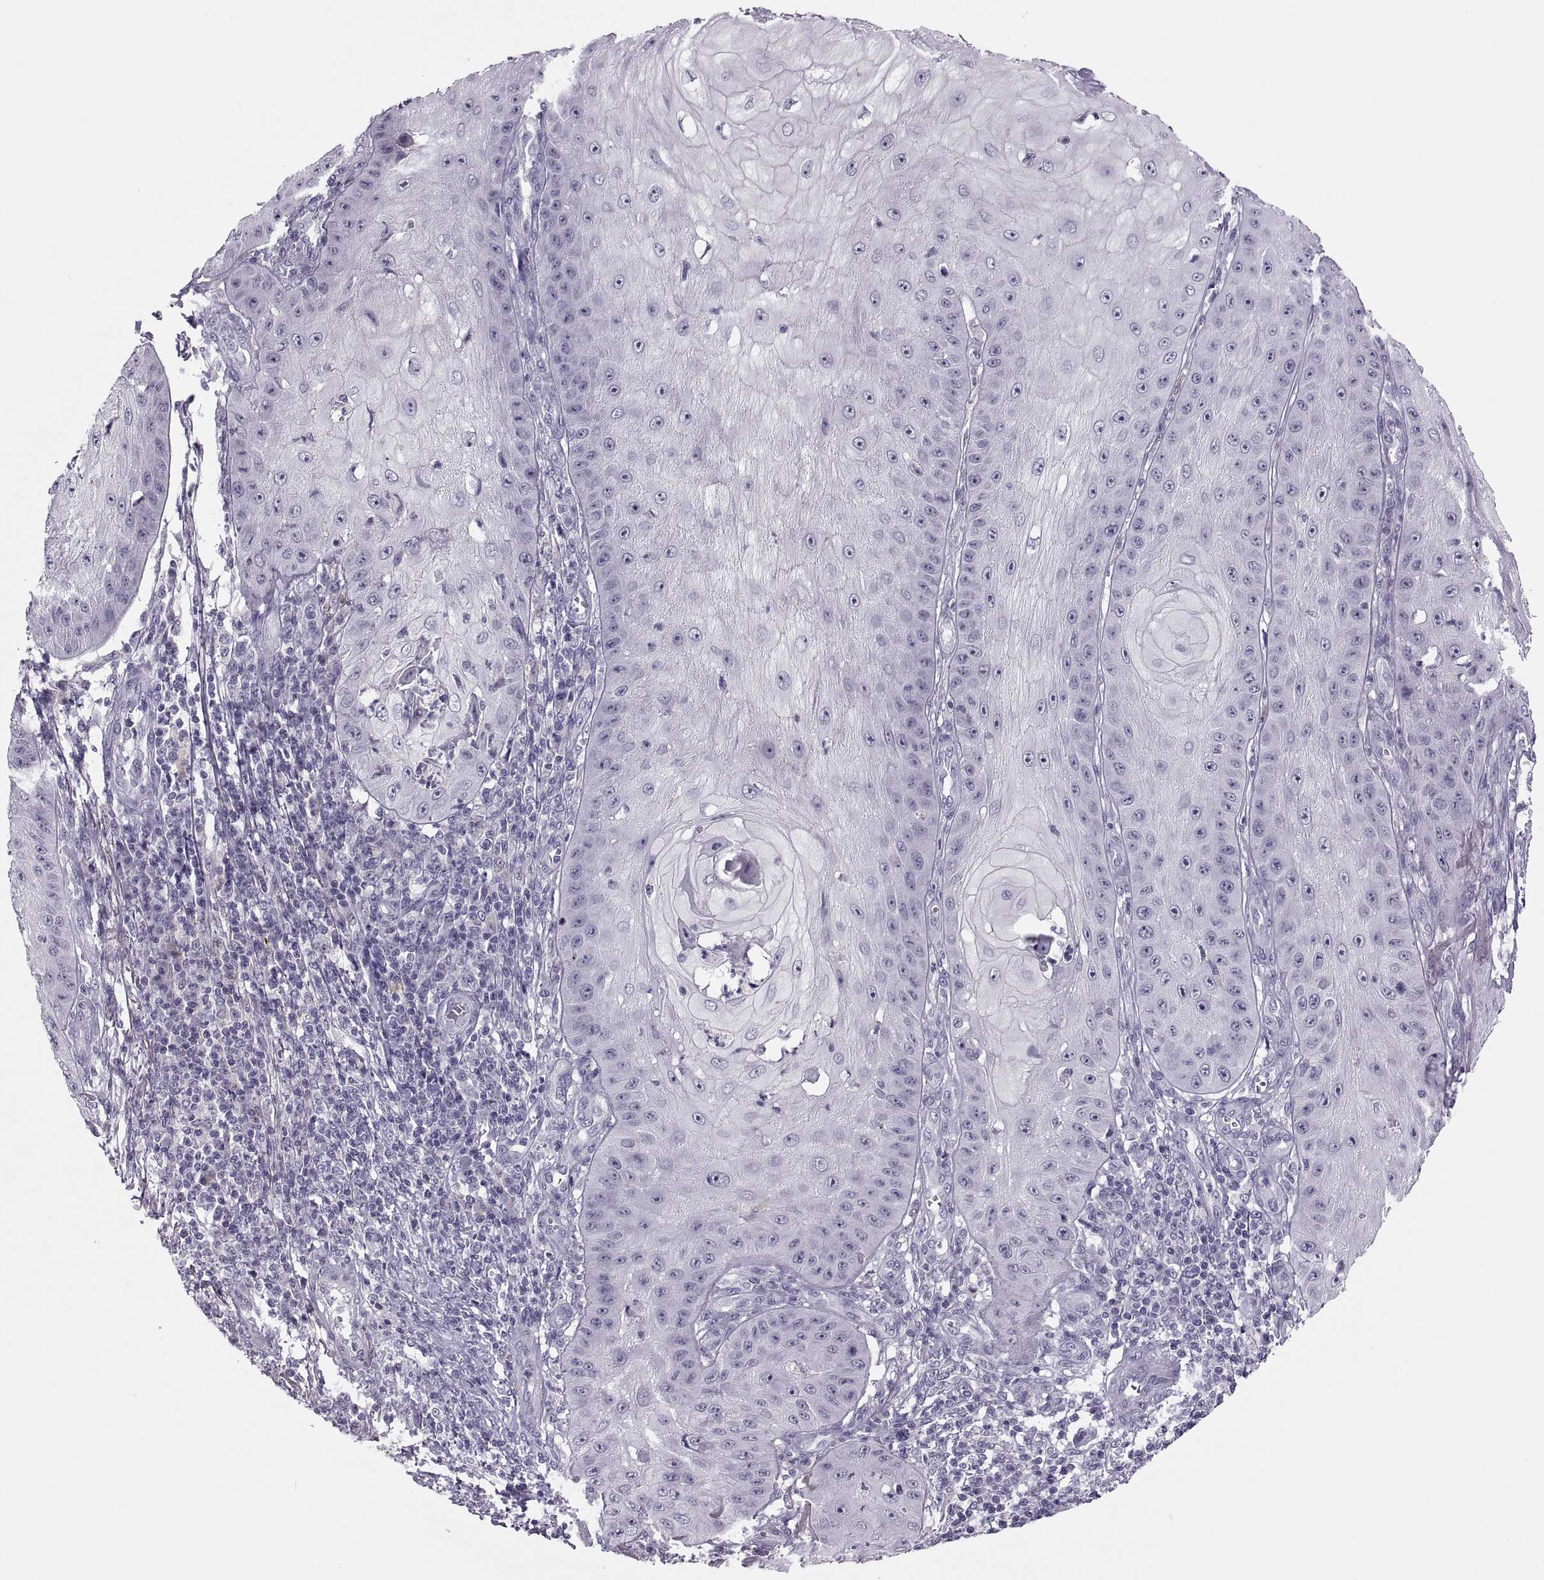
{"staining": {"intensity": "negative", "quantity": "none", "location": "none"}, "tissue": "skin cancer", "cell_type": "Tumor cells", "image_type": "cancer", "snomed": [{"axis": "morphology", "description": "Squamous cell carcinoma, NOS"}, {"axis": "topography", "description": "Skin"}], "caption": "Tumor cells show no significant expression in skin cancer.", "gene": "CHCT1", "patient": {"sex": "male", "age": 70}}